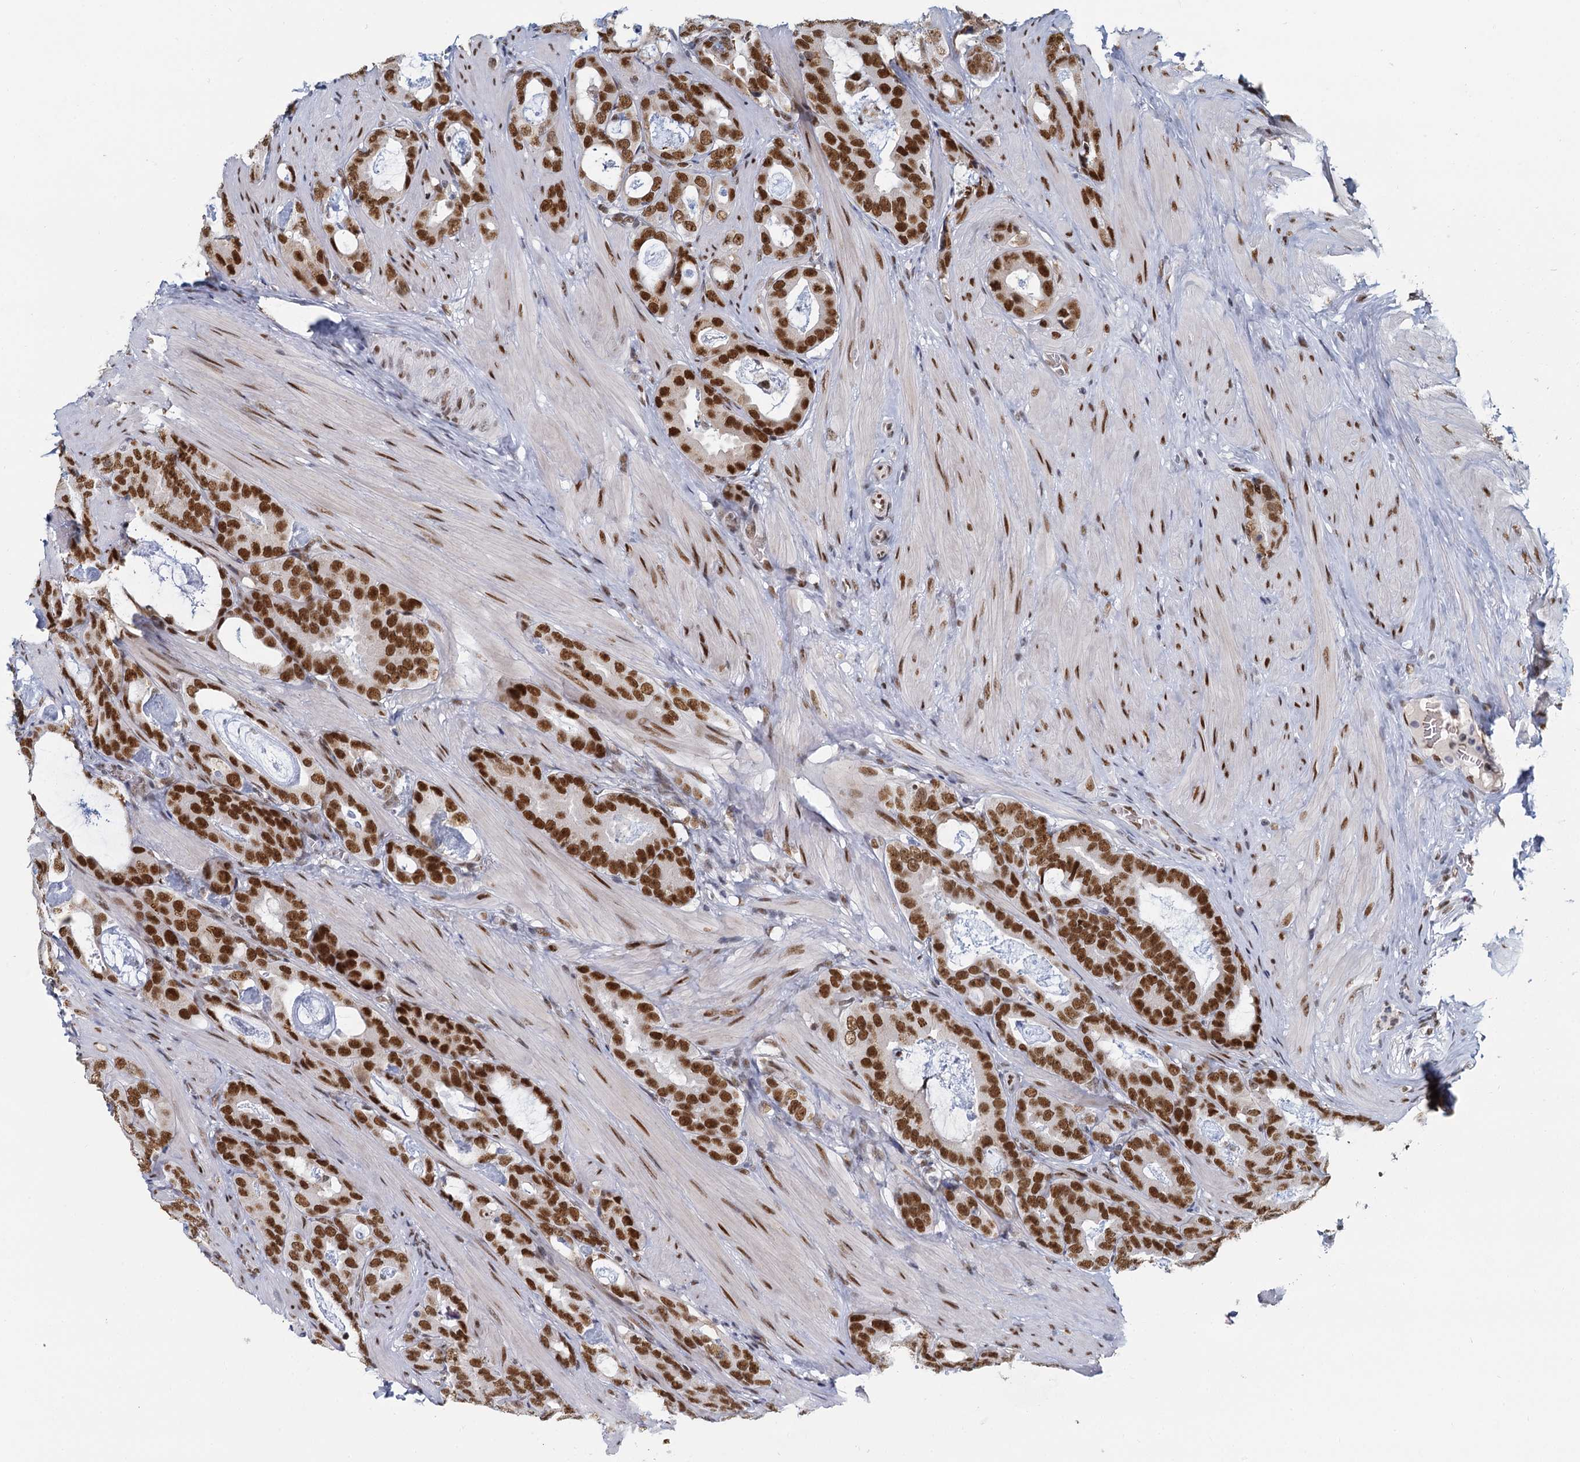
{"staining": {"intensity": "strong", "quantity": ">75%", "location": "nuclear"}, "tissue": "prostate cancer", "cell_type": "Tumor cells", "image_type": "cancer", "snomed": [{"axis": "morphology", "description": "Adenocarcinoma, Low grade"}, {"axis": "topography", "description": "Prostate"}], "caption": "Immunohistochemistry (IHC) staining of low-grade adenocarcinoma (prostate), which demonstrates high levels of strong nuclear expression in approximately >75% of tumor cells indicating strong nuclear protein positivity. The staining was performed using DAB (3,3'-diaminobenzidine) (brown) for protein detection and nuclei were counterstained in hematoxylin (blue).", "gene": "RPRD1A", "patient": {"sex": "male", "age": 71}}